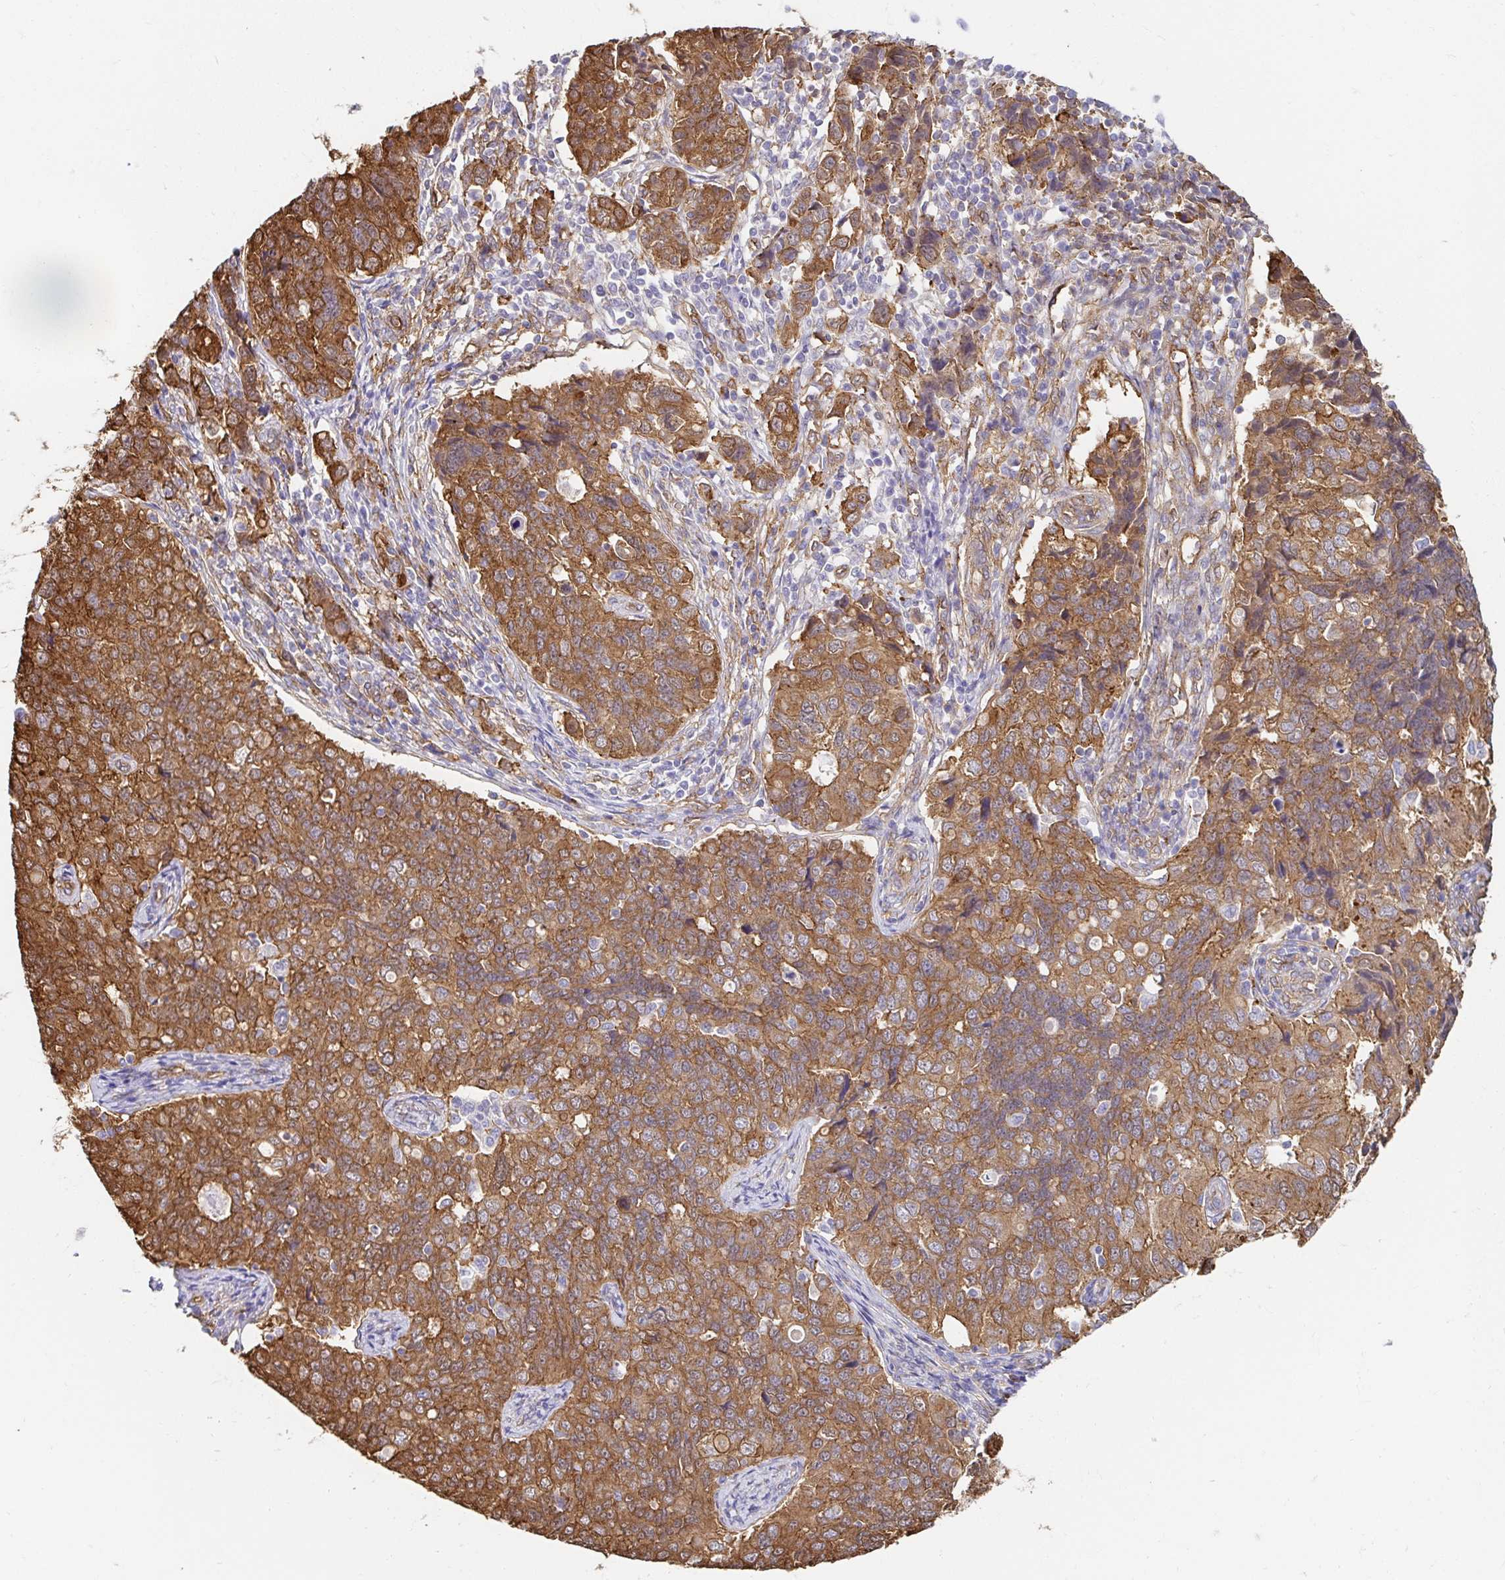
{"staining": {"intensity": "moderate", "quantity": ">75%", "location": "cytoplasmic/membranous"}, "tissue": "endometrial cancer", "cell_type": "Tumor cells", "image_type": "cancer", "snomed": [{"axis": "morphology", "description": "Adenocarcinoma, NOS"}, {"axis": "topography", "description": "Endometrium"}], "caption": "Immunohistochemistry image of human endometrial cancer (adenocarcinoma) stained for a protein (brown), which exhibits medium levels of moderate cytoplasmic/membranous staining in about >75% of tumor cells.", "gene": "CTTN", "patient": {"sex": "female", "age": 43}}